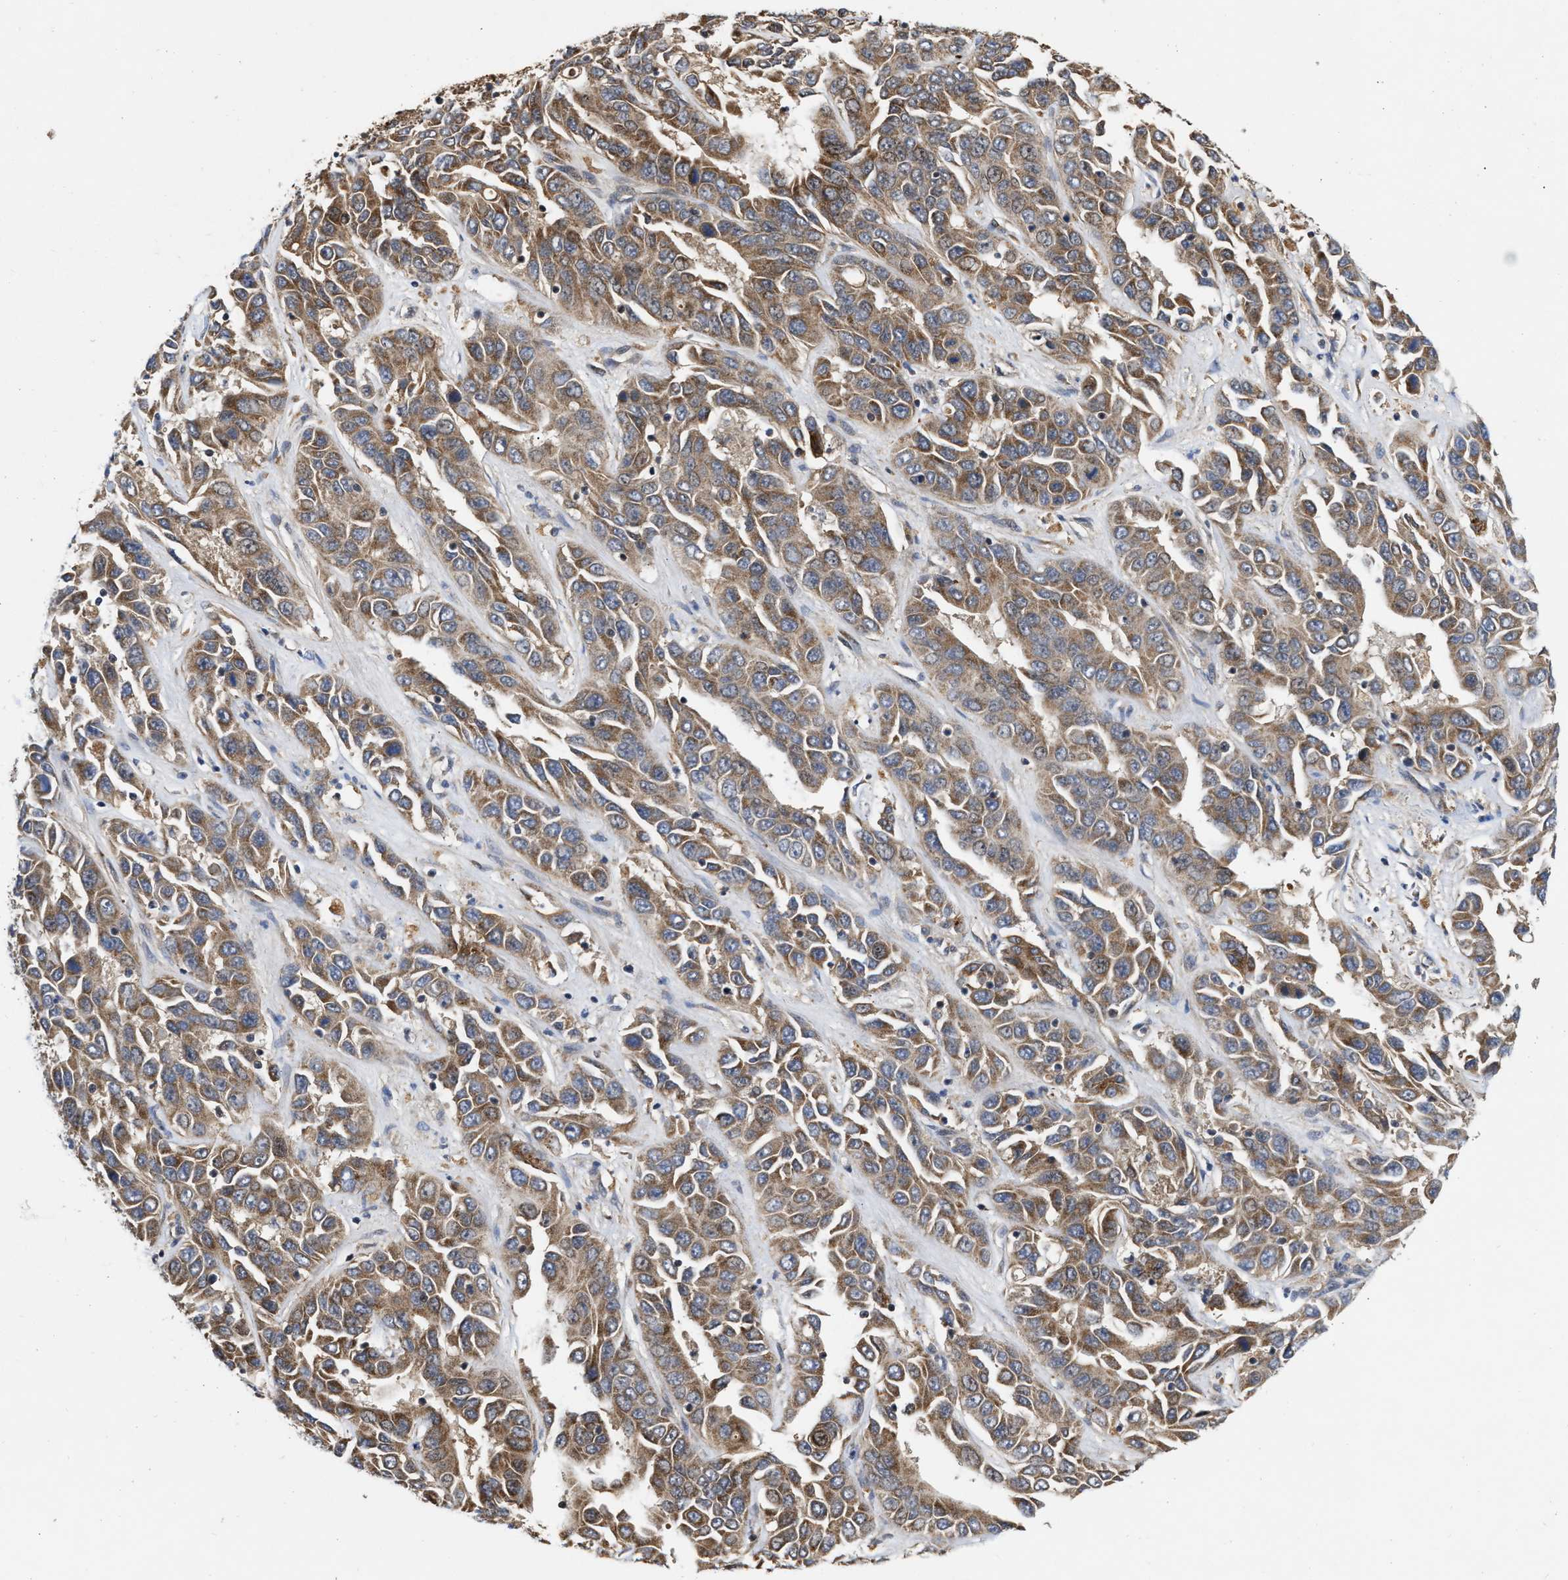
{"staining": {"intensity": "moderate", "quantity": ">75%", "location": "cytoplasmic/membranous"}, "tissue": "liver cancer", "cell_type": "Tumor cells", "image_type": "cancer", "snomed": [{"axis": "morphology", "description": "Cholangiocarcinoma"}, {"axis": "topography", "description": "Liver"}], "caption": "This histopathology image shows immunohistochemistry (IHC) staining of human liver cancer (cholangiocarcinoma), with medium moderate cytoplasmic/membranous staining in about >75% of tumor cells.", "gene": "CFLAR", "patient": {"sex": "female", "age": 52}}